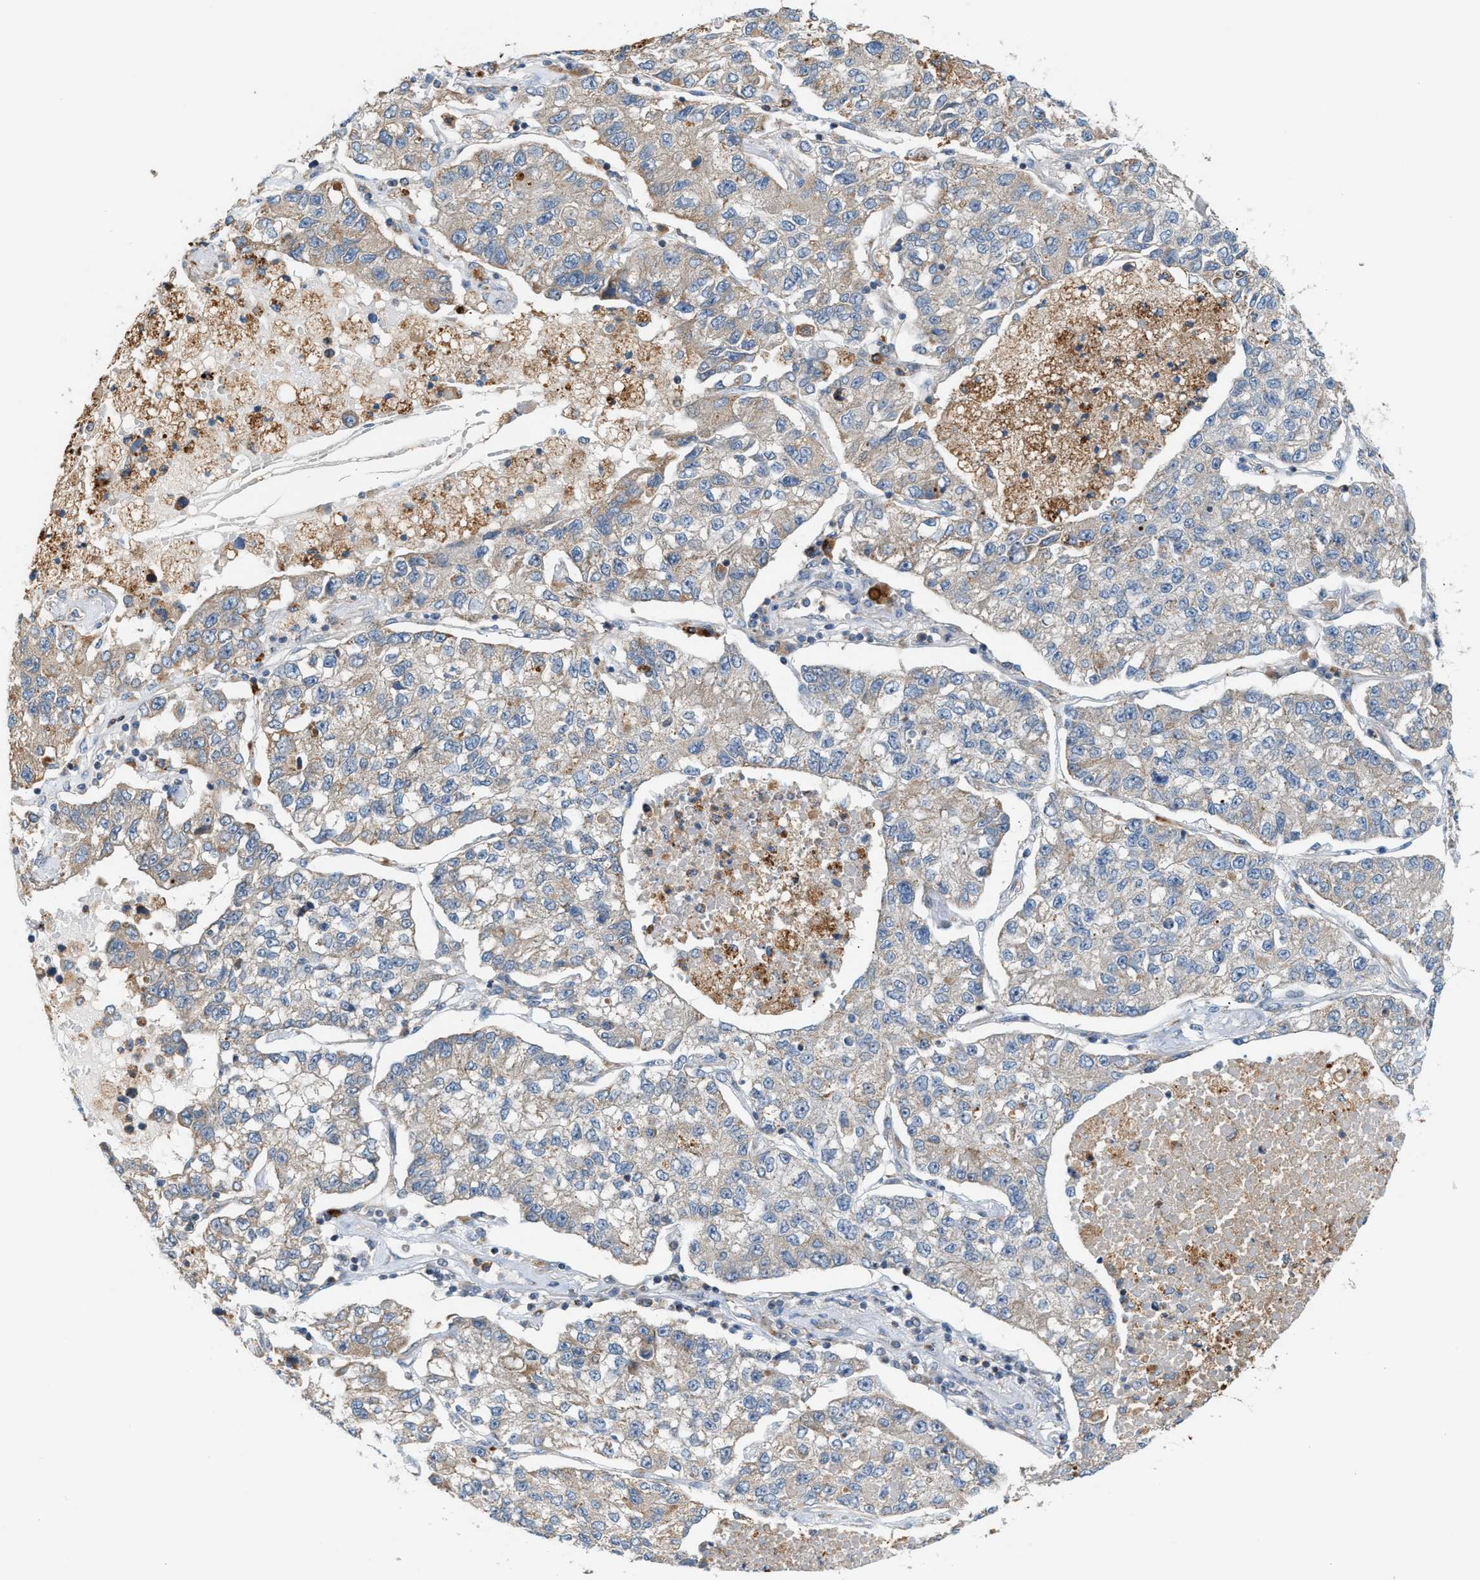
{"staining": {"intensity": "weak", "quantity": "25%-75%", "location": "cytoplasmic/membranous"}, "tissue": "lung cancer", "cell_type": "Tumor cells", "image_type": "cancer", "snomed": [{"axis": "morphology", "description": "Adenocarcinoma, NOS"}, {"axis": "topography", "description": "Lung"}], "caption": "Immunohistochemical staining of human lung adenocarcinoma displays low levels of weak cytoplasmic/membranous positivity in about 25%-75% of tumor cells.", "gene": "PDCL", "patient": {"sex": "male", "age": 49}}